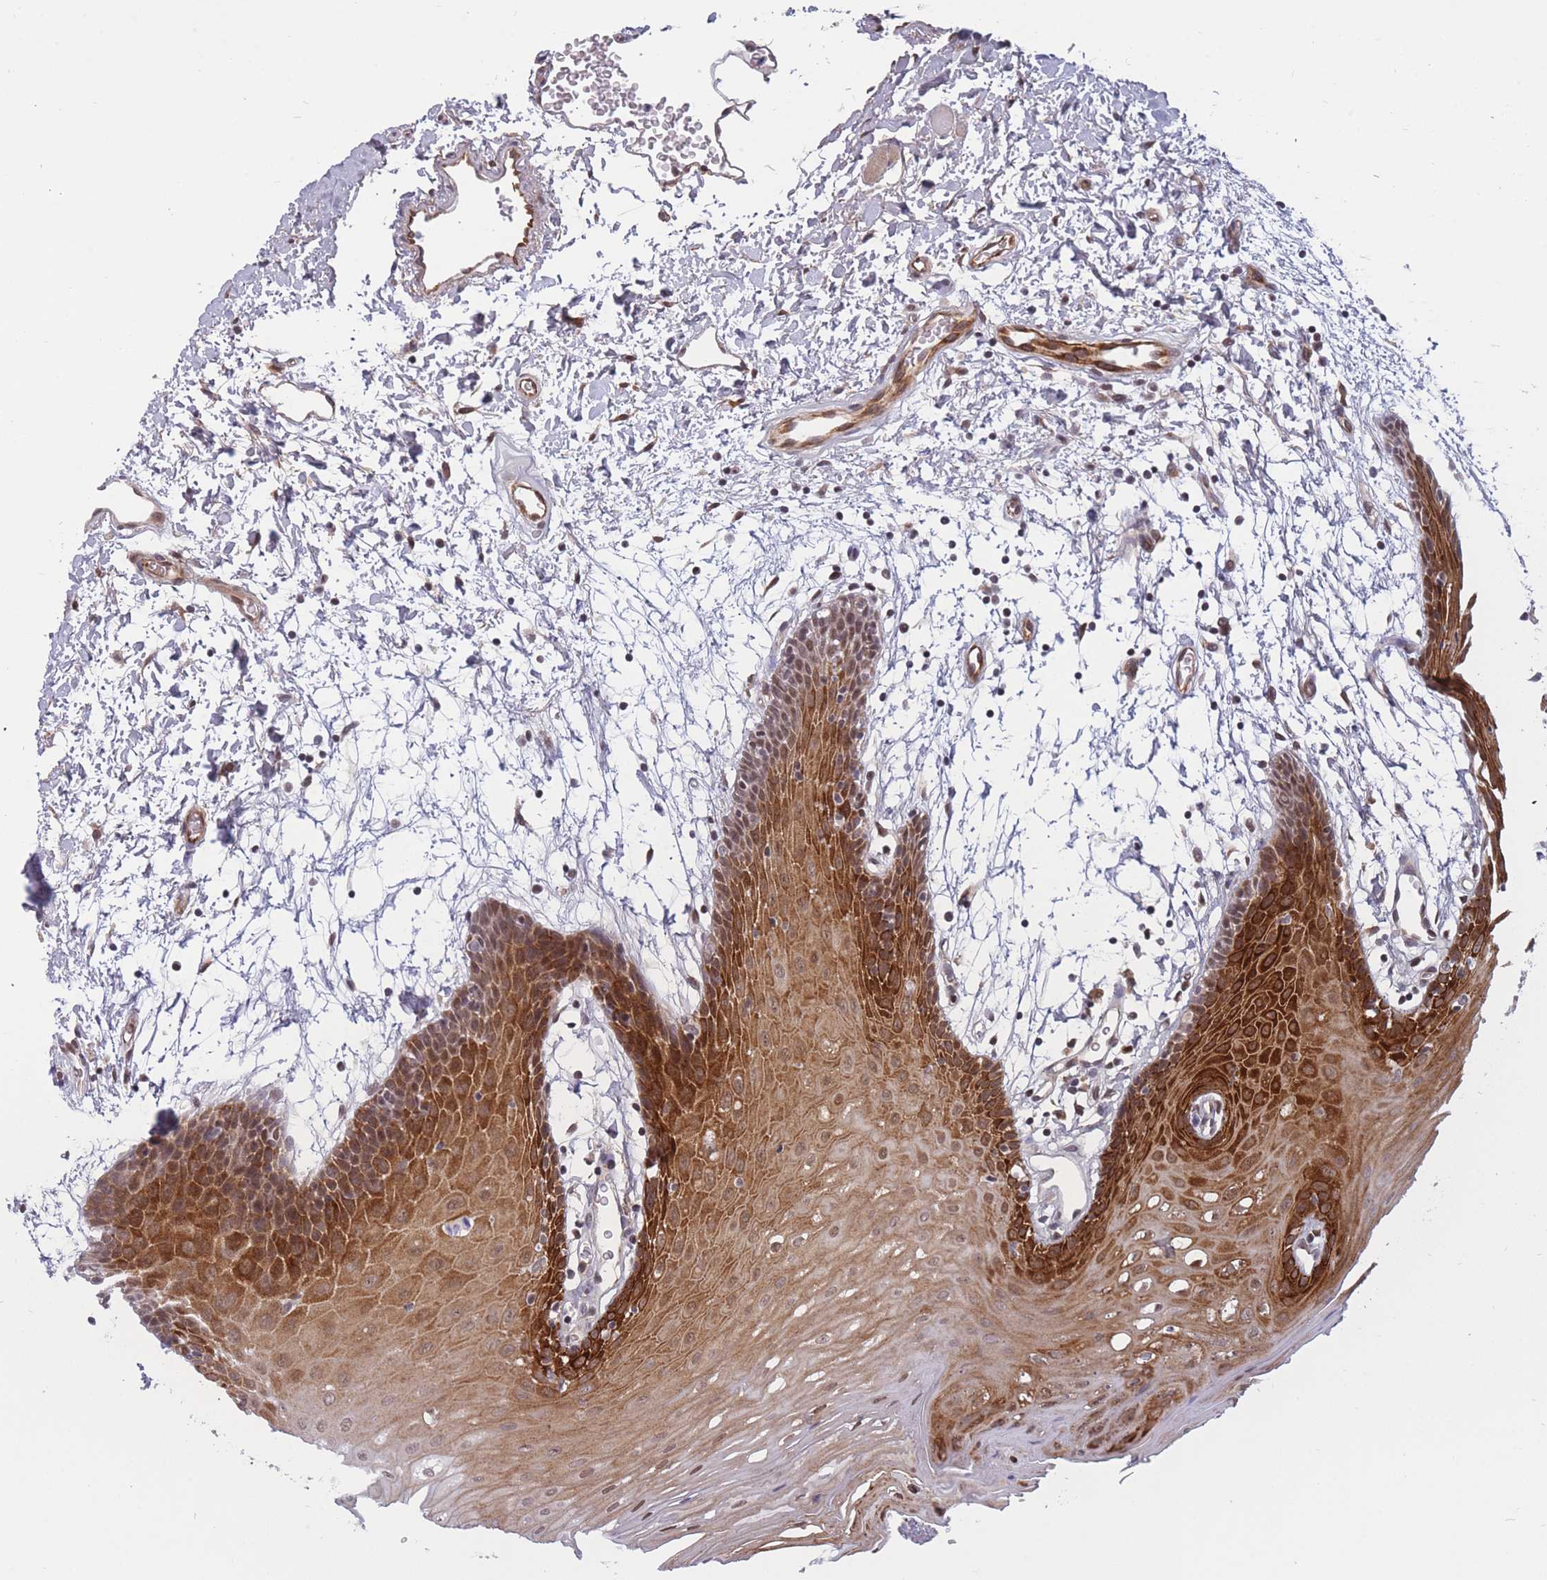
{"staining": {"intensity": "strong", "quantity": ">75%", "location": "cytoplasmic/membranous"}, "tissue": "oral mucosa", "cell_type": "Squamous epithelial cells", "image_type": "normal", "snomed": [{"axis": "morphology", "description": "Normal tissue, NOS"}, {"axis": "topography", "description": "Skeletal muscle"}, {"axis": "topography", "description": "Oral tissue"}, {"axis": "topography", "description": "Salivary gland"}, {"axis": "topography", "description": "Peripheral nerve tissue"}], "caption": "Immunohistochemical staining of normal human oral mucosa exhibits strong cytoplasmic/membranous protein expression in about >75% of squamous epithelial cells. (Brightfield microscopy of DAB IHC at high magnification).", "gene": "BCL9L", "patient": {"sex": "male", "age": 54}}